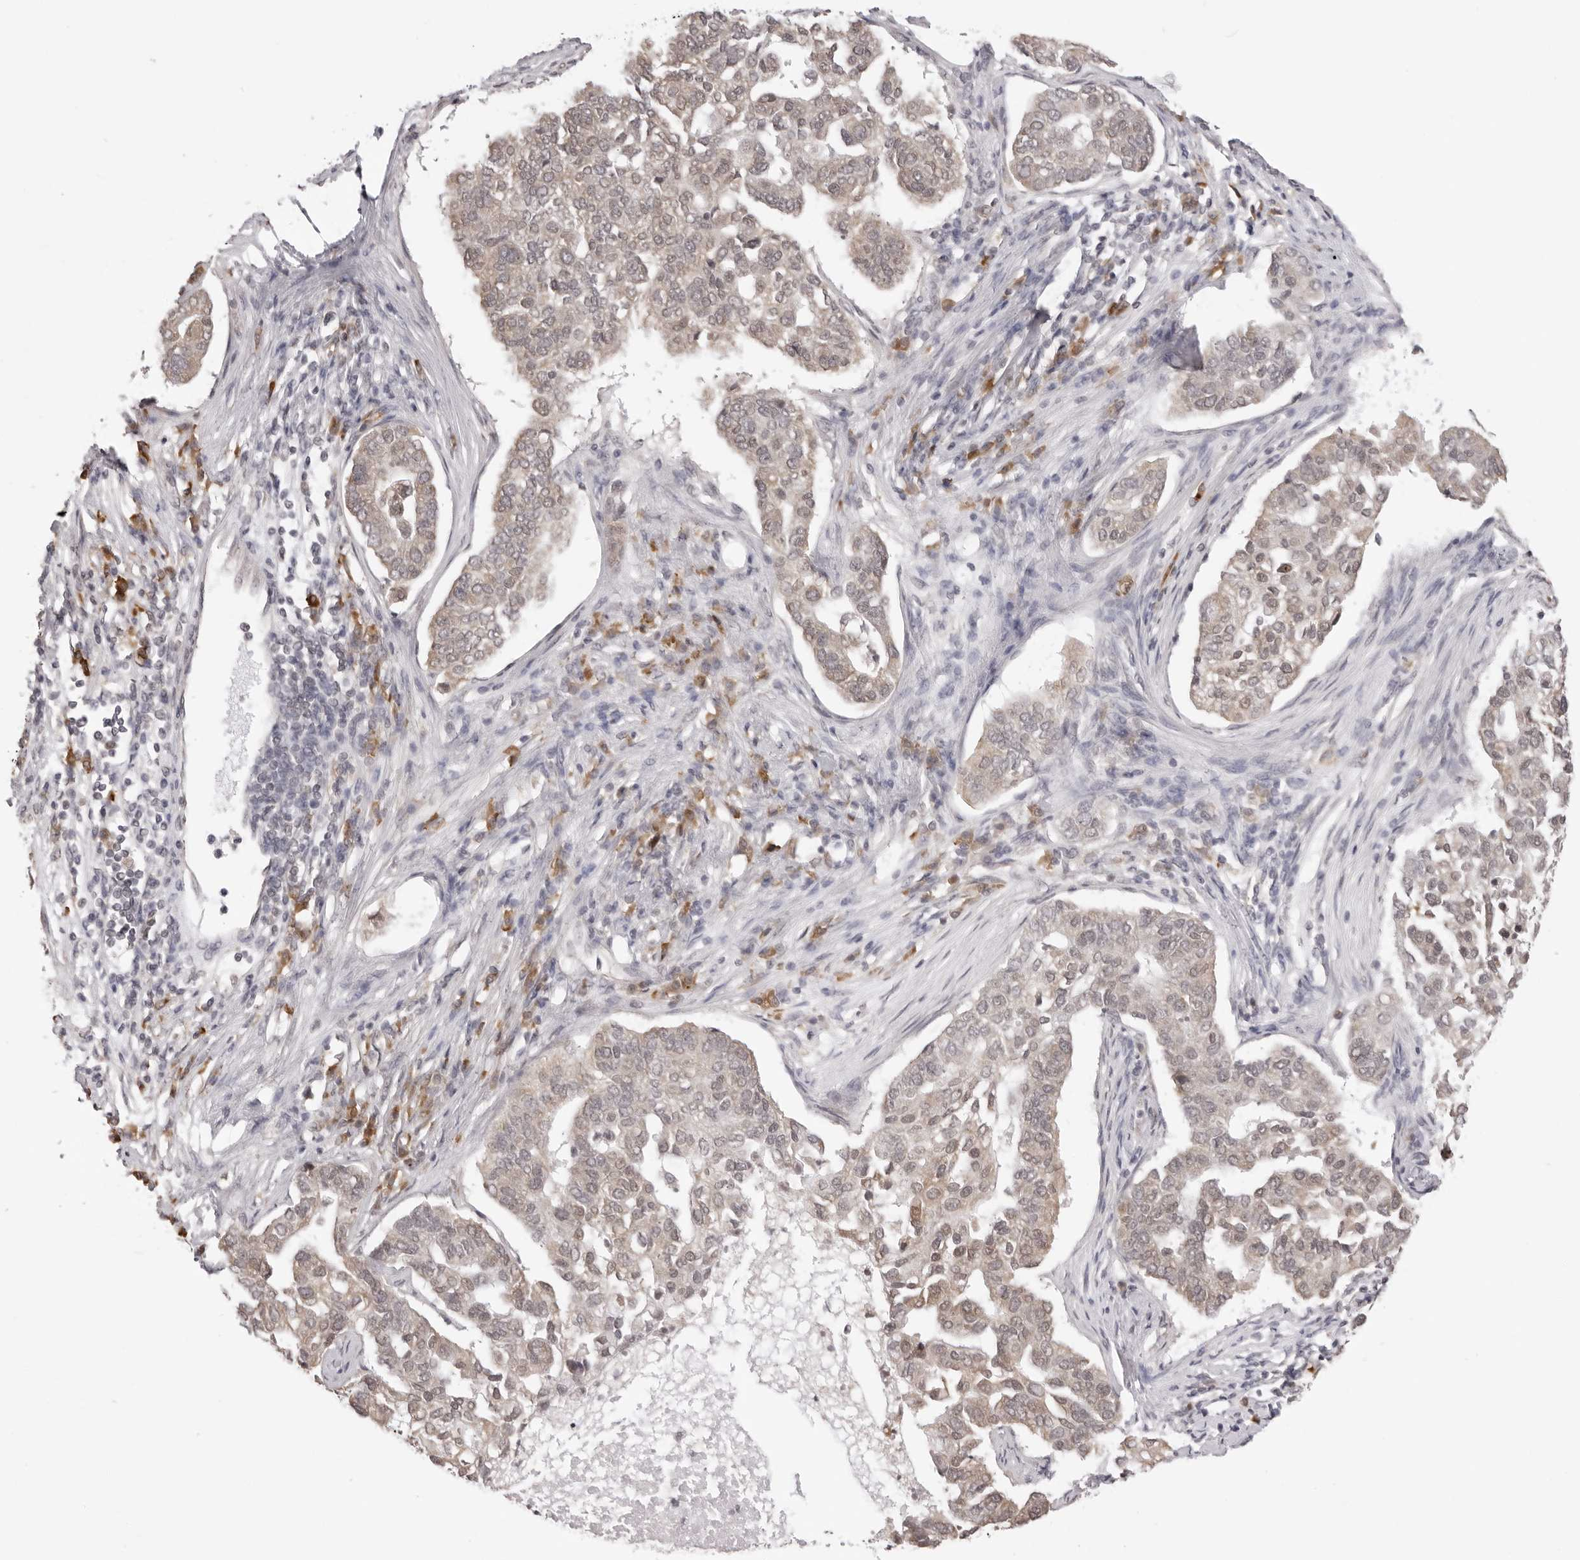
{"staining": {"intensity": "weak", "quantity": "25%-75%", "location": "cytoplasmic/membranous"}, "tissue": "pancreatic cancer", "cell_type": "Tumor cells", "image_type": "cancer", "snomed": [{"axis": "morphology", "description": "Adenocarcinoma, NOS"}, {"axis": "topography", "description": "Pancreas"}], "caption": "Weak cytoplasmic/membranous protein positivity is identified in about 25%-75% of tumor cells in adenocarcinoma (pancreatic).", "gene": "ZC3H11A", "patient": {"sex": "female", "age": 61}}